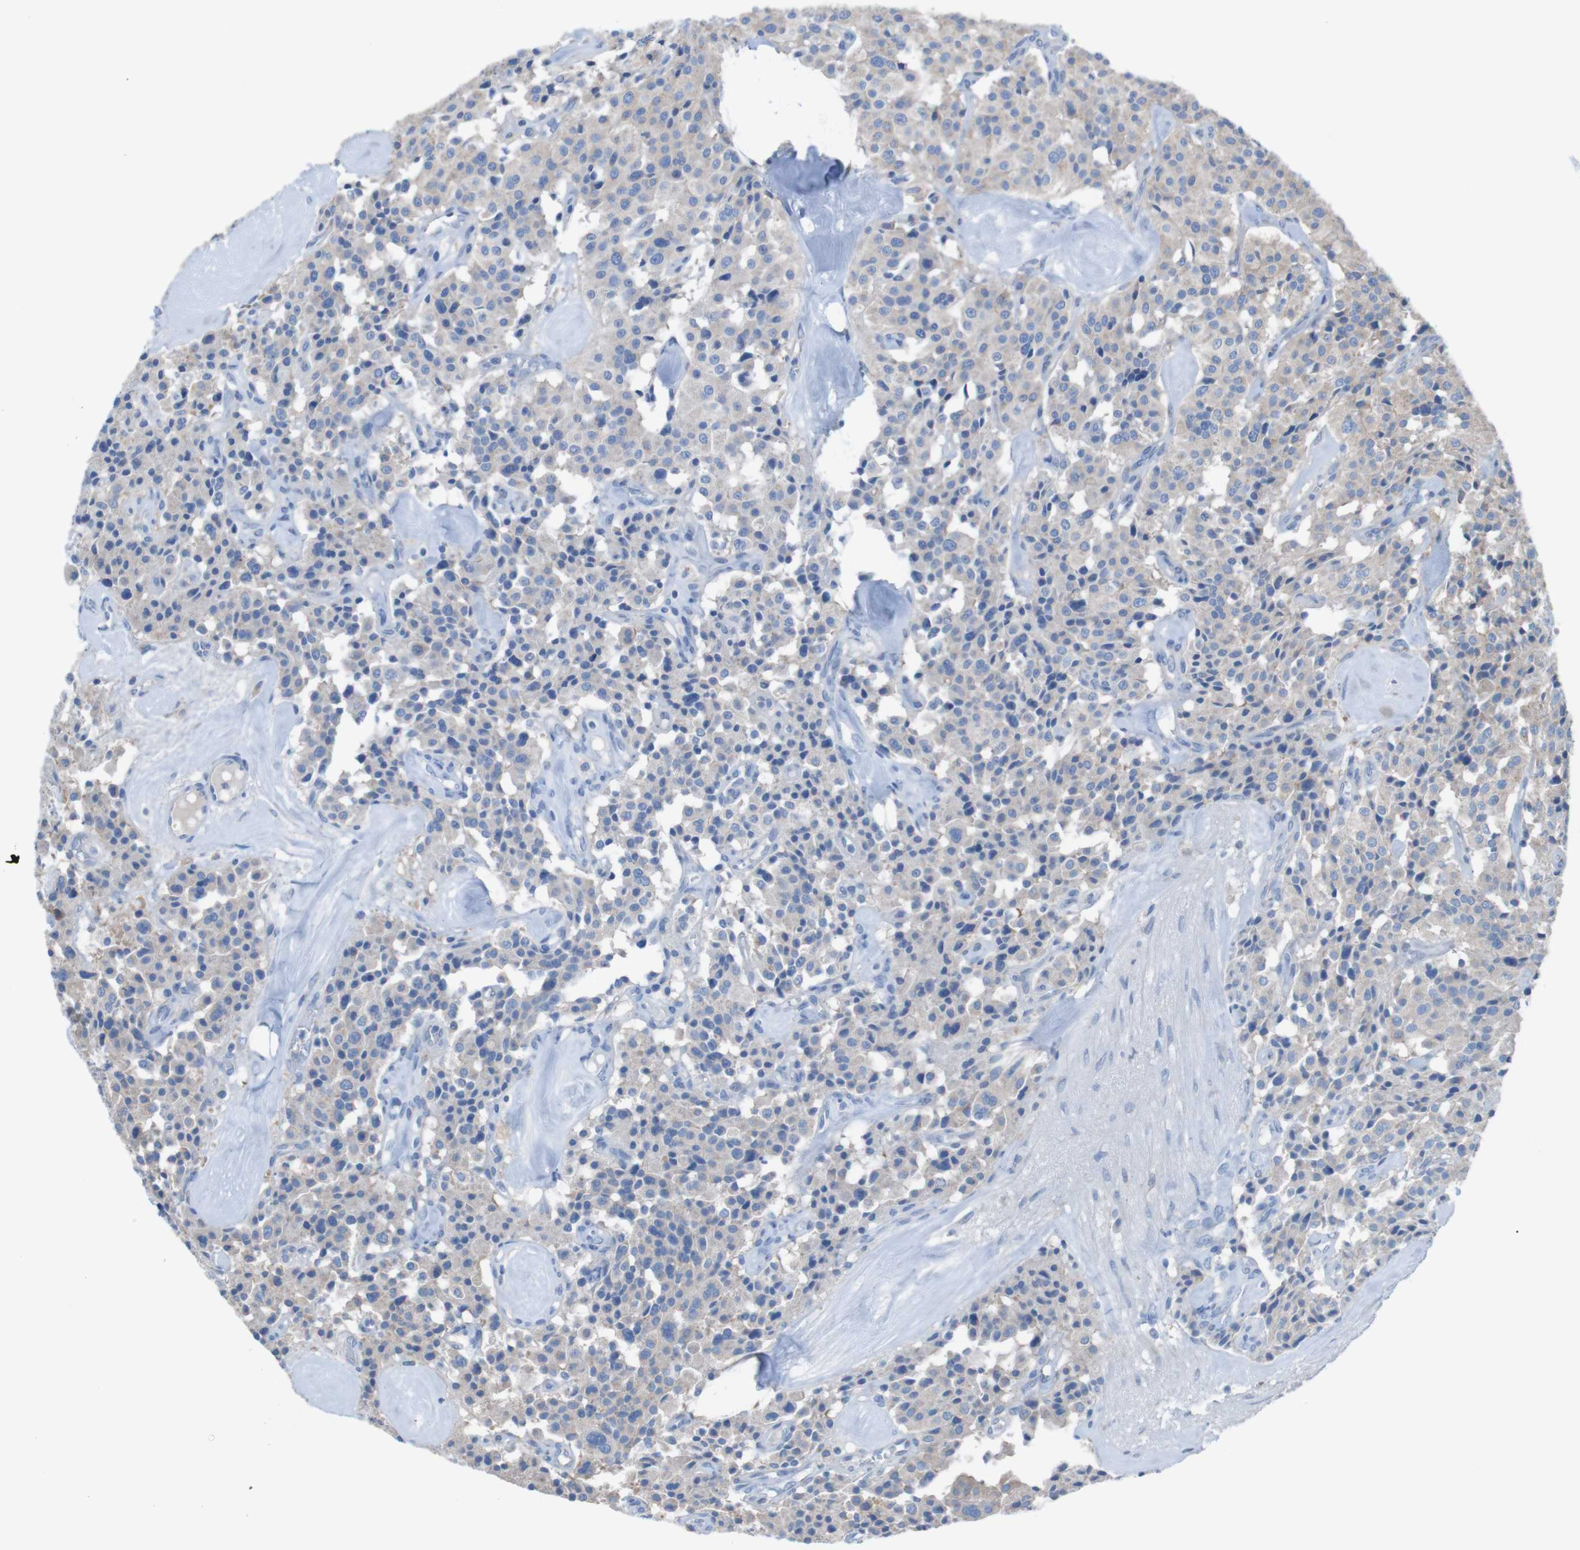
{"staining": {"intensity": "weak", "quantity": "<25%", "location": "cytoplasmic/membranous"}, "tissue": "carcinoid", "cell_type": "Tumor cells", "image_type": "cancer", "snomed": [{"axis": "morphology", "description": "Carcinoid, malignant, NOS"}, {"axis": "topography", "description": "Lung"}], "caption": "Immunohistochemistry (IHC) histopathology image of malignant carcinoid stained for a protein (brown), which demonstrates no expression in tumor cells. The staining was performed using DAB to visualize the protein expression in brown, while the nuclei were stained in blue with hematoxylin (Magnification: 20x).", "gene": "MINAR1", "patient": {"sex": "male", "age": 30}}